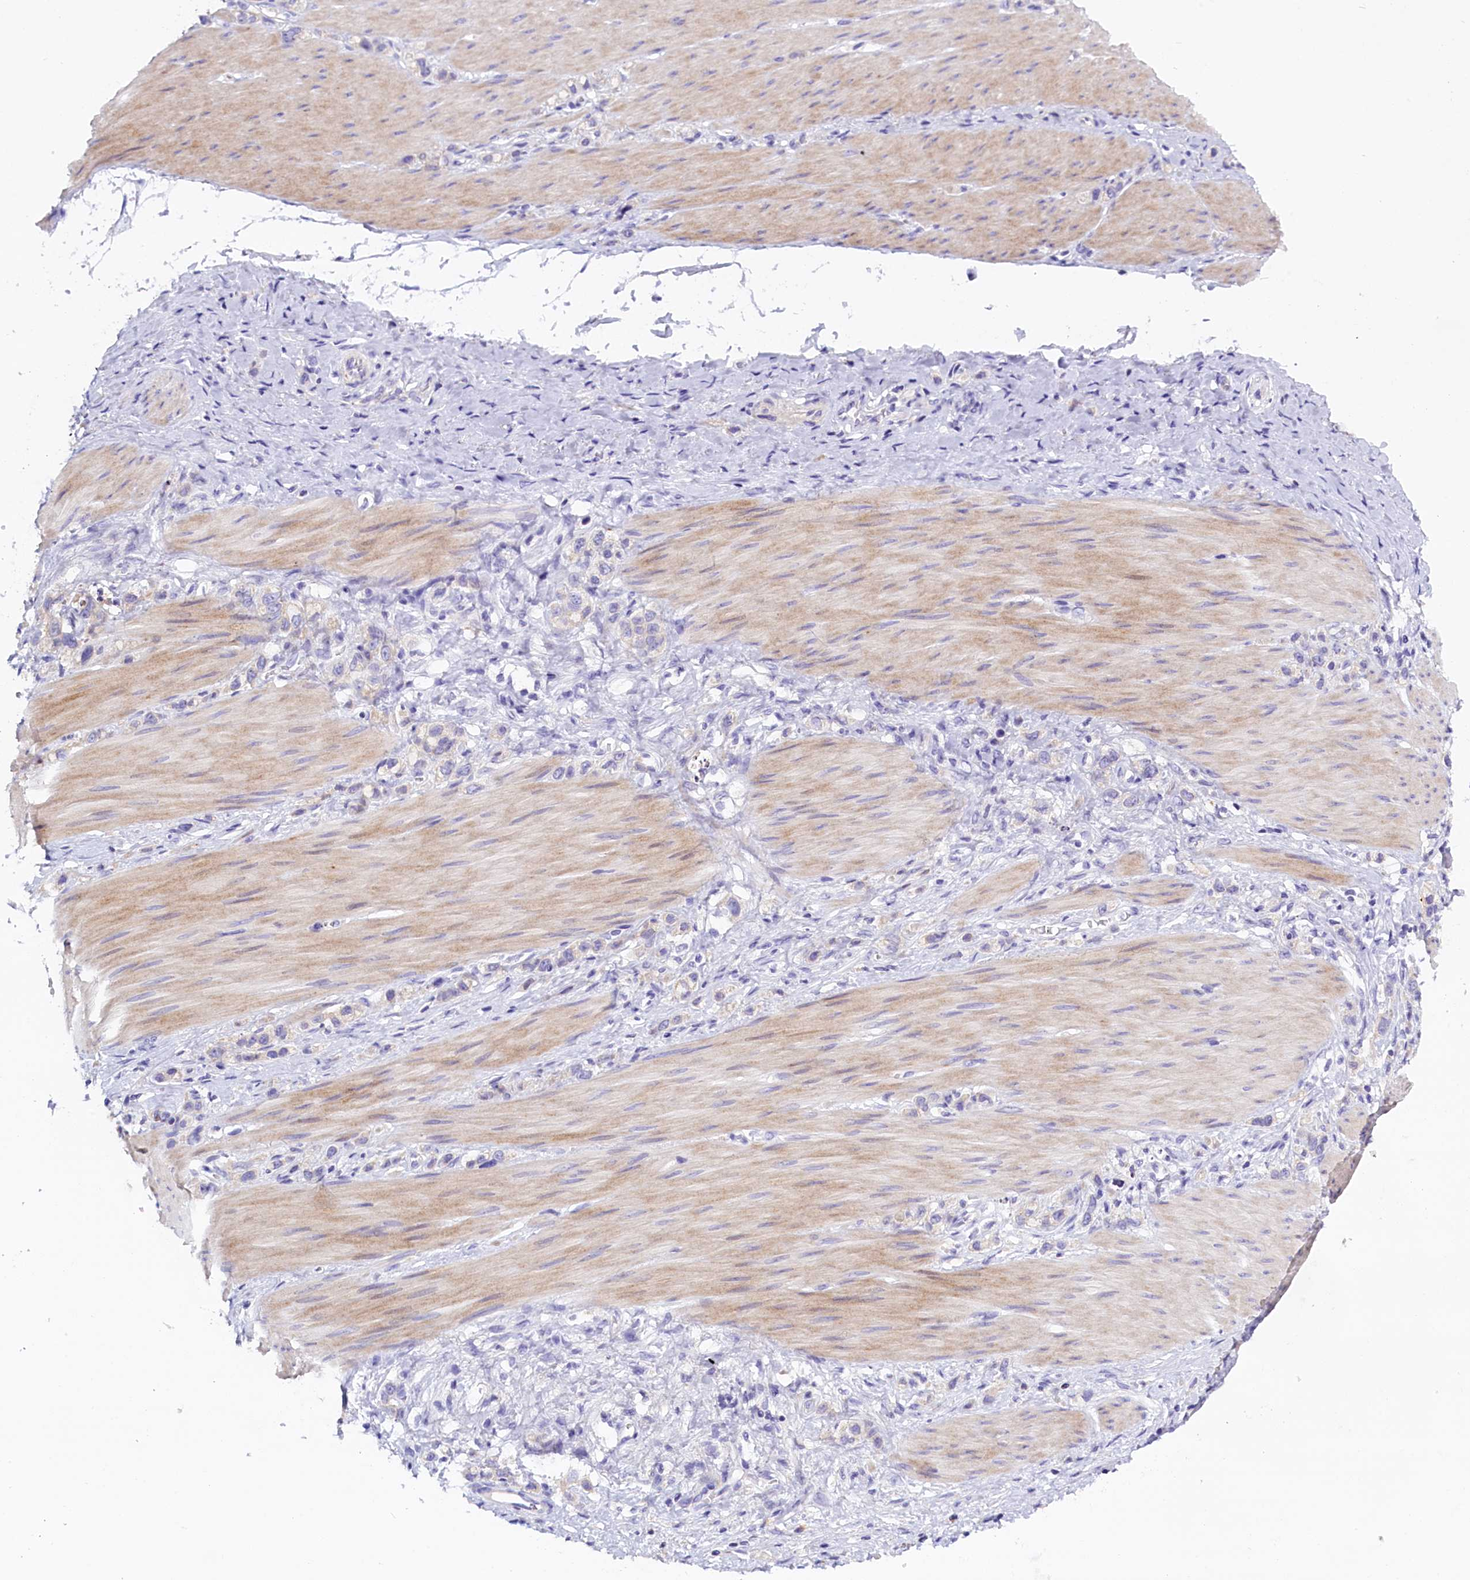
{"staining": {"intensity": "negative", "quantity": "none", "location": "none"}, "tissue": "stomach cancer", "cell_type": "Tumor cells", "image_type": "cancer", "snomed": [{"axis": "morphology", "description": "Adenocarcinoma, NOS"}, {"axis": "topography", "description": "Stomach"}], "caption": "High magnification brightfield microscopy of stomach cancer stained with DAB (3,3'-diaminobenzidine) (brown) and counterstained with hematoxylin (blue): tumor cells show no significant staining. (DAB immunohistochemistry visualized using brightfield microscopy, high magnification).", "gene": "RTTN", "patient": {"sex": "female", "age": 65}}